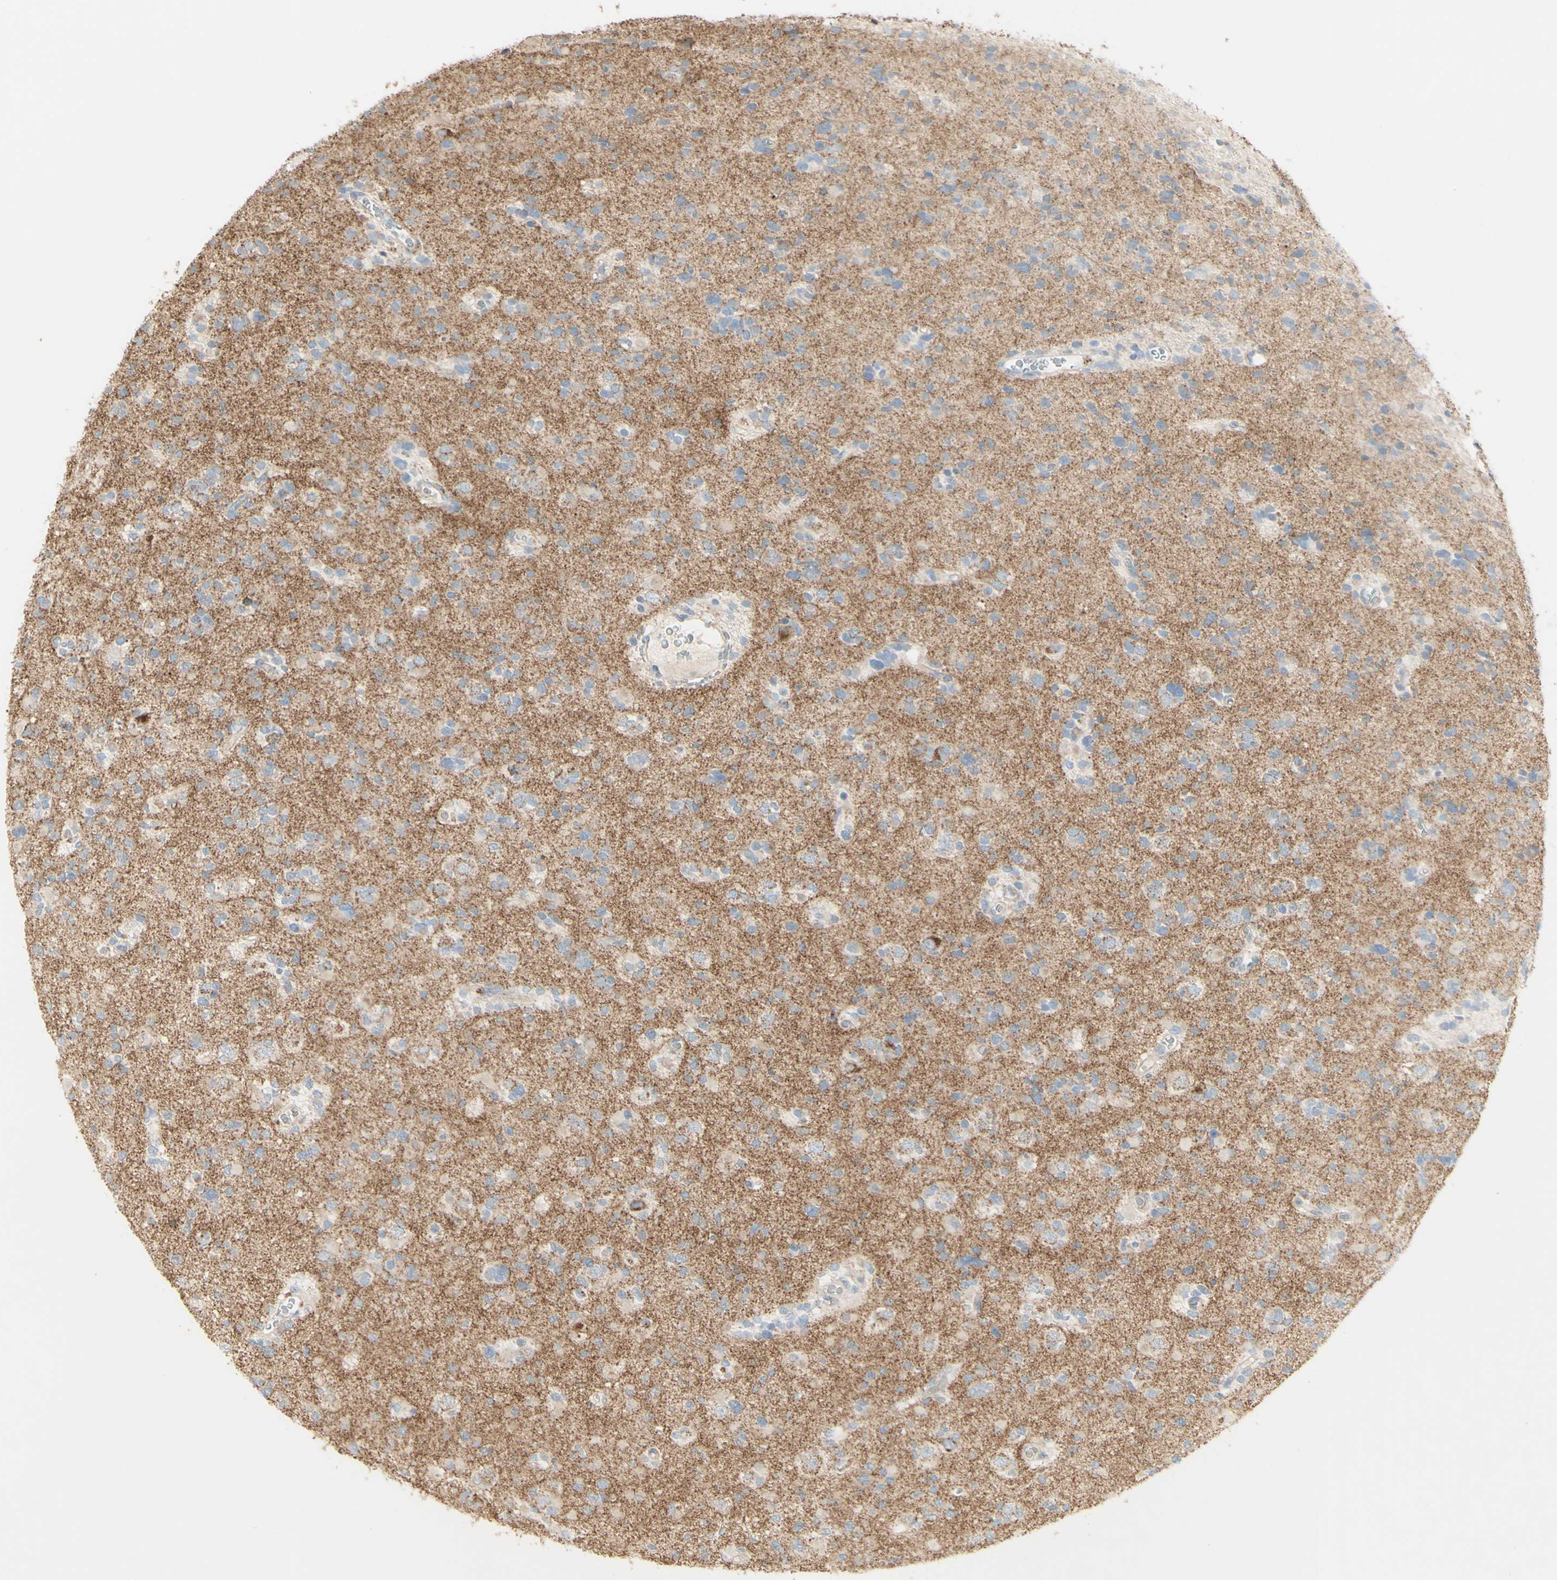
{"staining": {"intensity": "weak", "quantity": "<25%", "location": "cytoplasmic/membranous"}, "tissue": "glioma", "cell_type": "Tumor cells", "image_type": "cancer", "snomed": [{"axis": "morphology", "description": "Glioma, malignant, Low grade"}, {"axis": "topography", "description": "Brain"}], "caption": "Human glioma stained for a protein using IHC displays no positivity in tumor cells.", "gene": "CNTNAP1", "patient": {"sex": "female", "age": 22}}